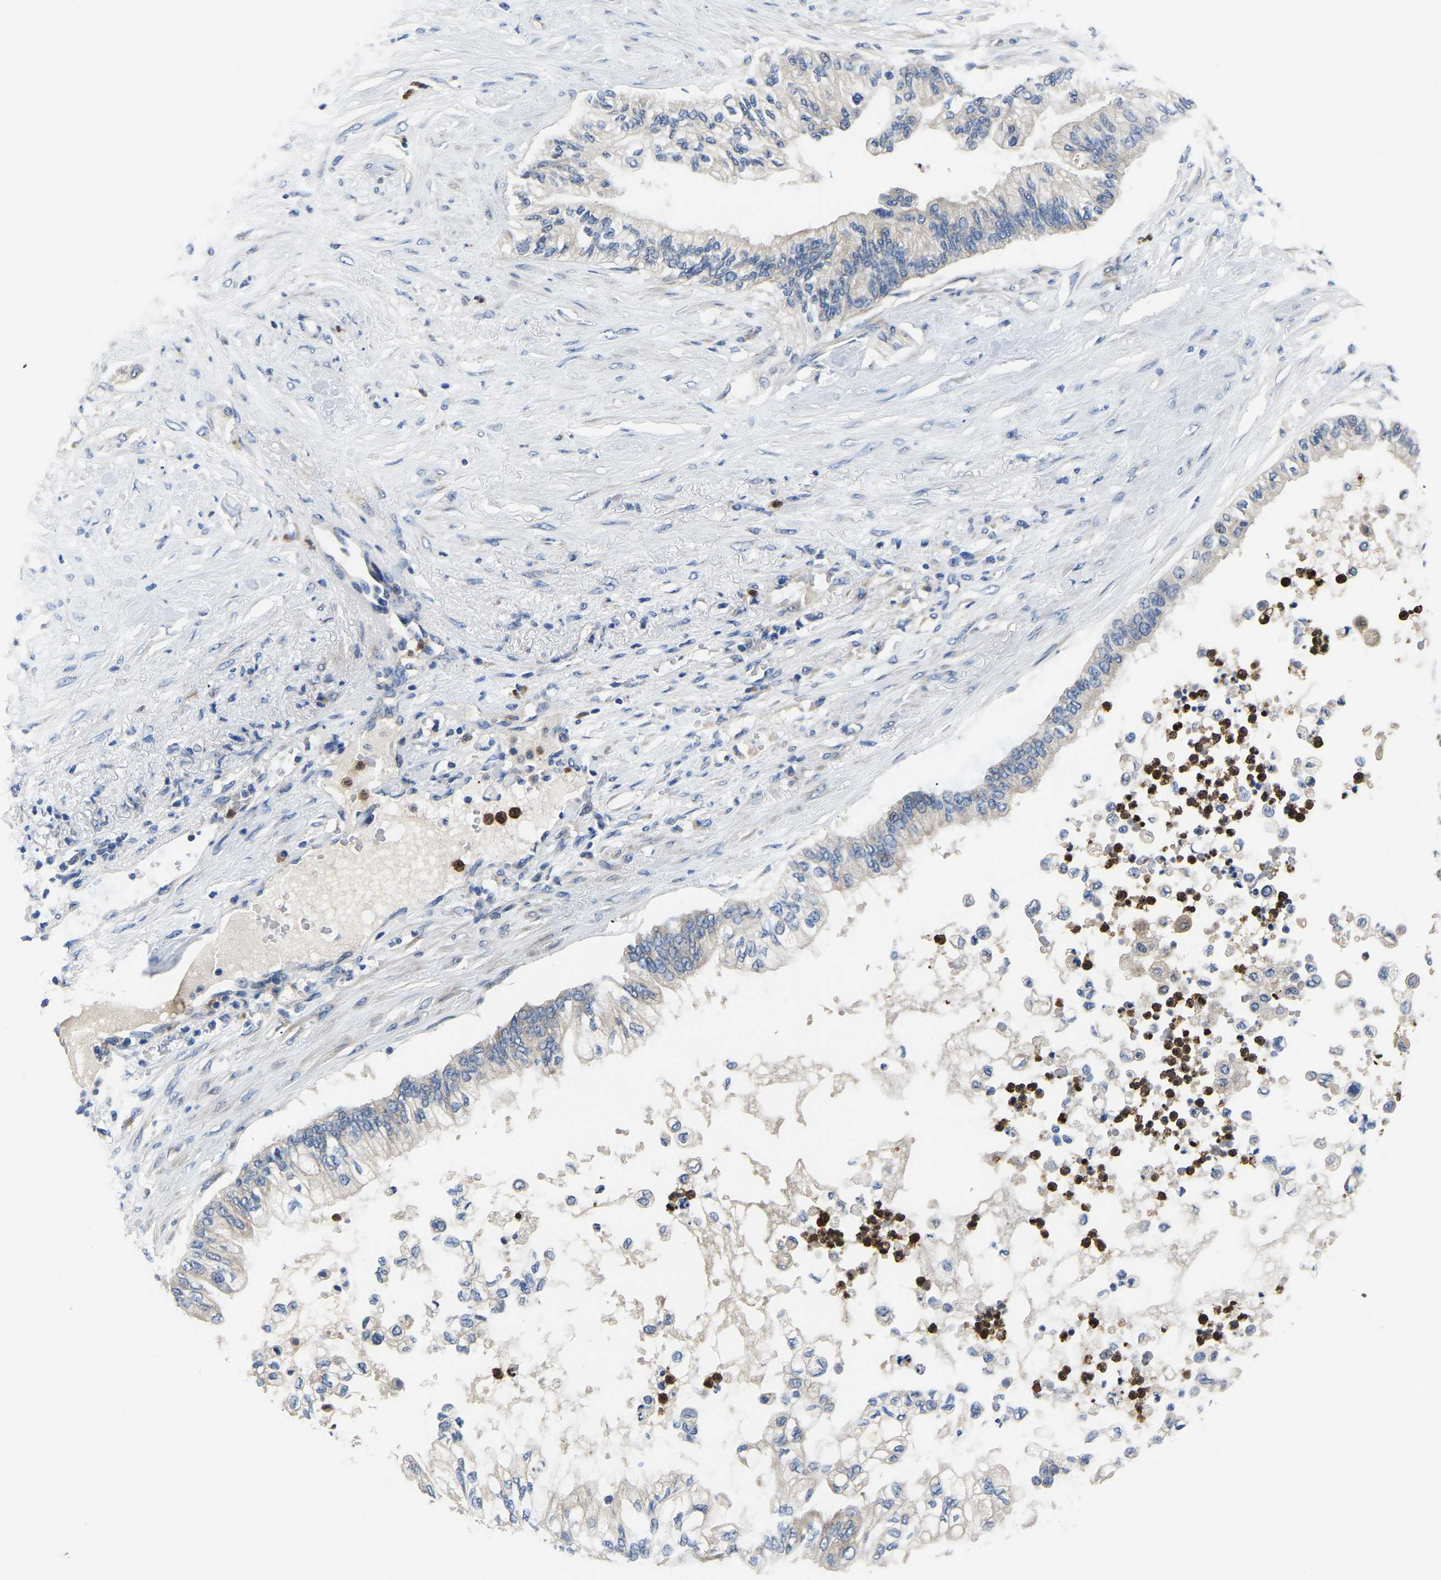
{"staining": {"intensity": "negative", "quantity": "none", "location": "none"}, "tissue": "pancreatic cancer", "cell_type": "Tumor cells", "image_type": "cancer", "snomed": [{"axis": "morphology", "description": "Normal tissue, NOS"}, {"axis": "morphology", "description": "Adenocarcinoma, NOS"}, {"axis": "topography", "description": "Pancreas"}, {"axis": "topography", "description": "Duodenum"}], "caption": "There is no significant expression in tumor cells of adenocarcinoma (pancreatic).", "gene": "TOR1B", "patient": {"sex": "female", "age": 60}}